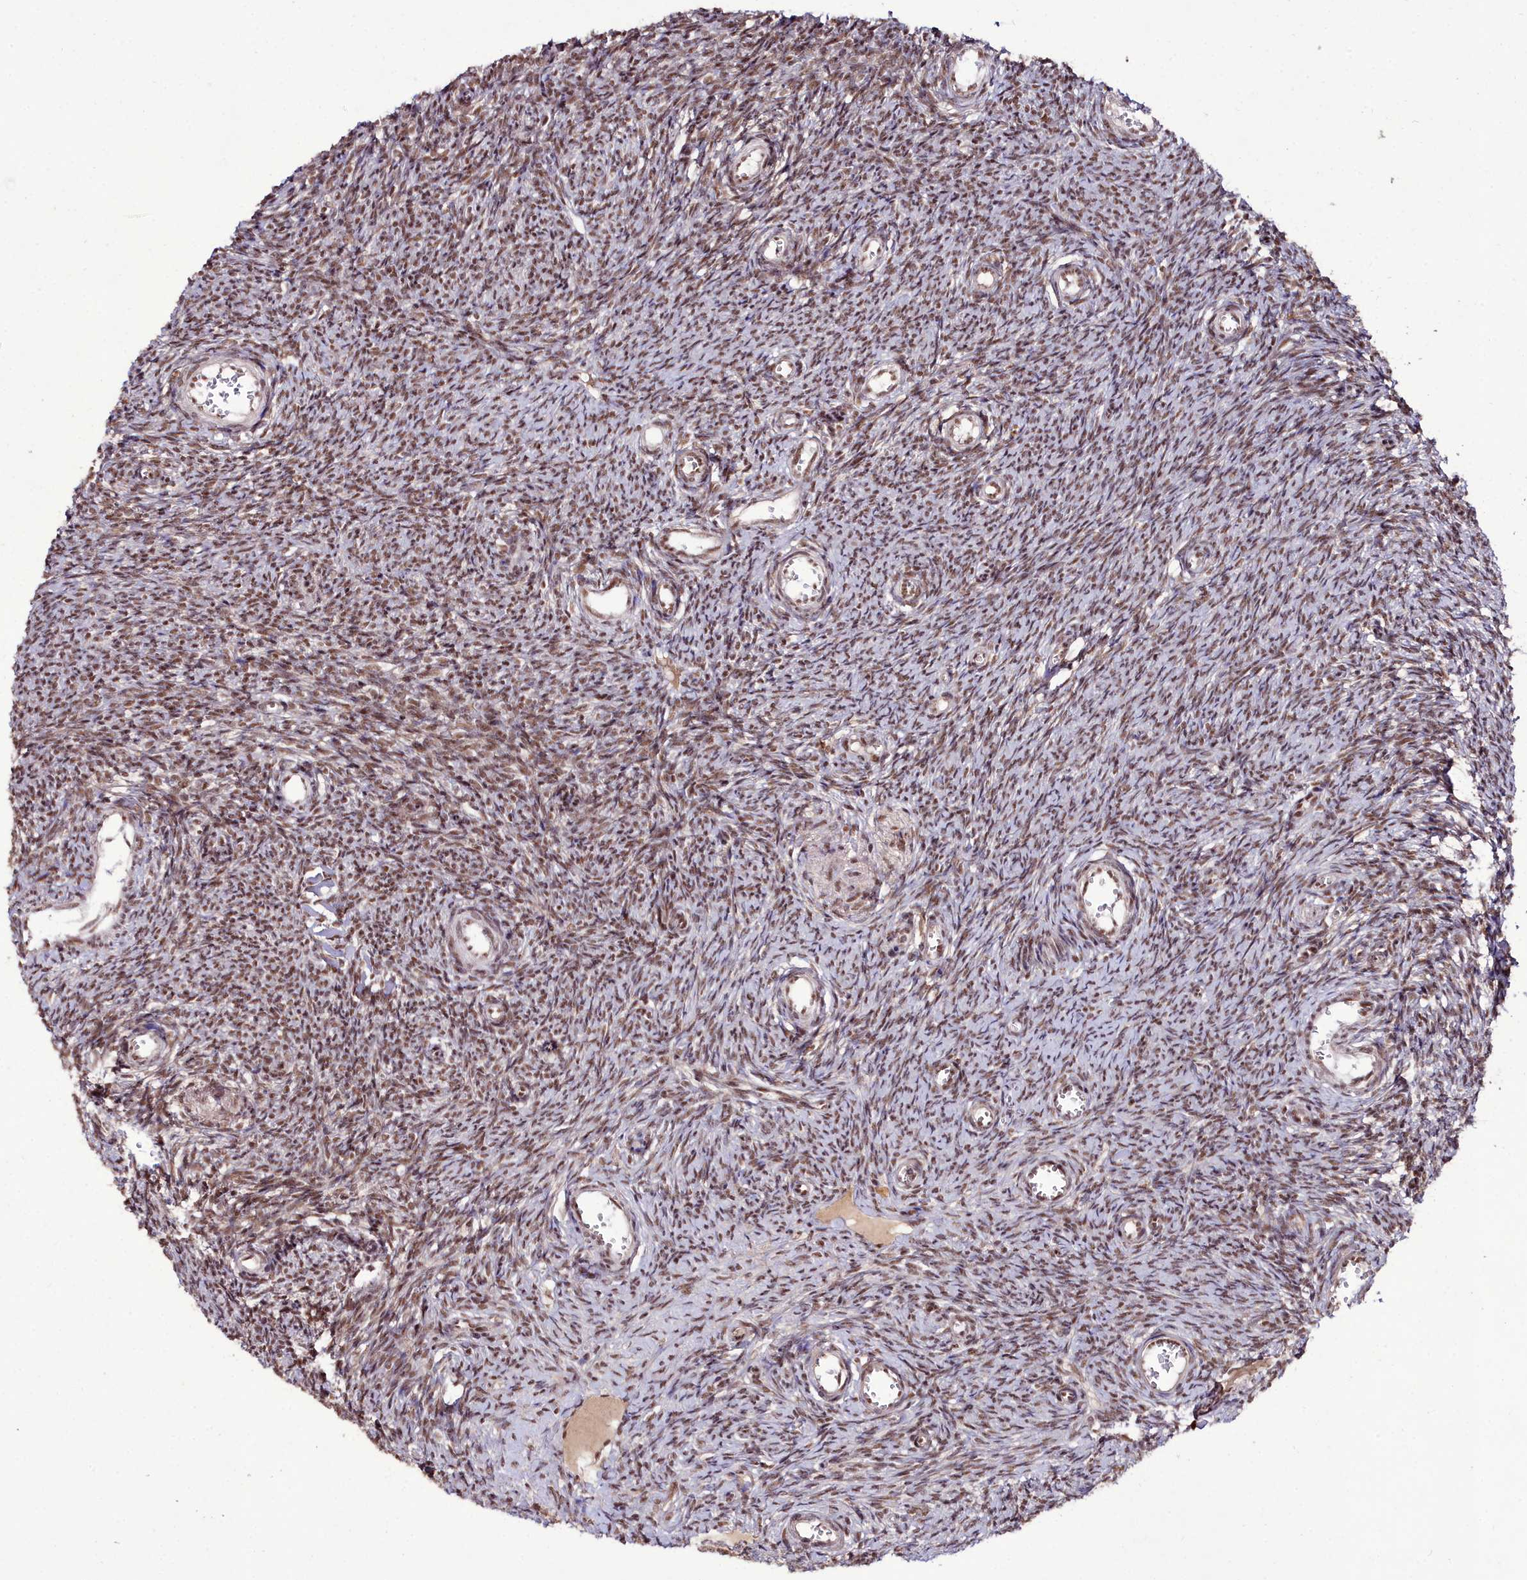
{"staining": {"intensity": "moderate", "quantity": ">75%", "location": "nuclear"}, "tissue": "ovary", "cell_type": "Ovarian stroma cells", "image_type": "normal", "snomed": [{"axis": "morphology", "description": "Normal tissue, NOS"}, {"axis": "topography", "description": "Ovary"}], "caption": "About >75% of ovarian stroma cells in unremarkable ovary display moderate nuclear protein expression as visualized by brown immunohistochemical staining.", "gene": "CXXC1", "patient": {"sex": "female", "age": 44}}